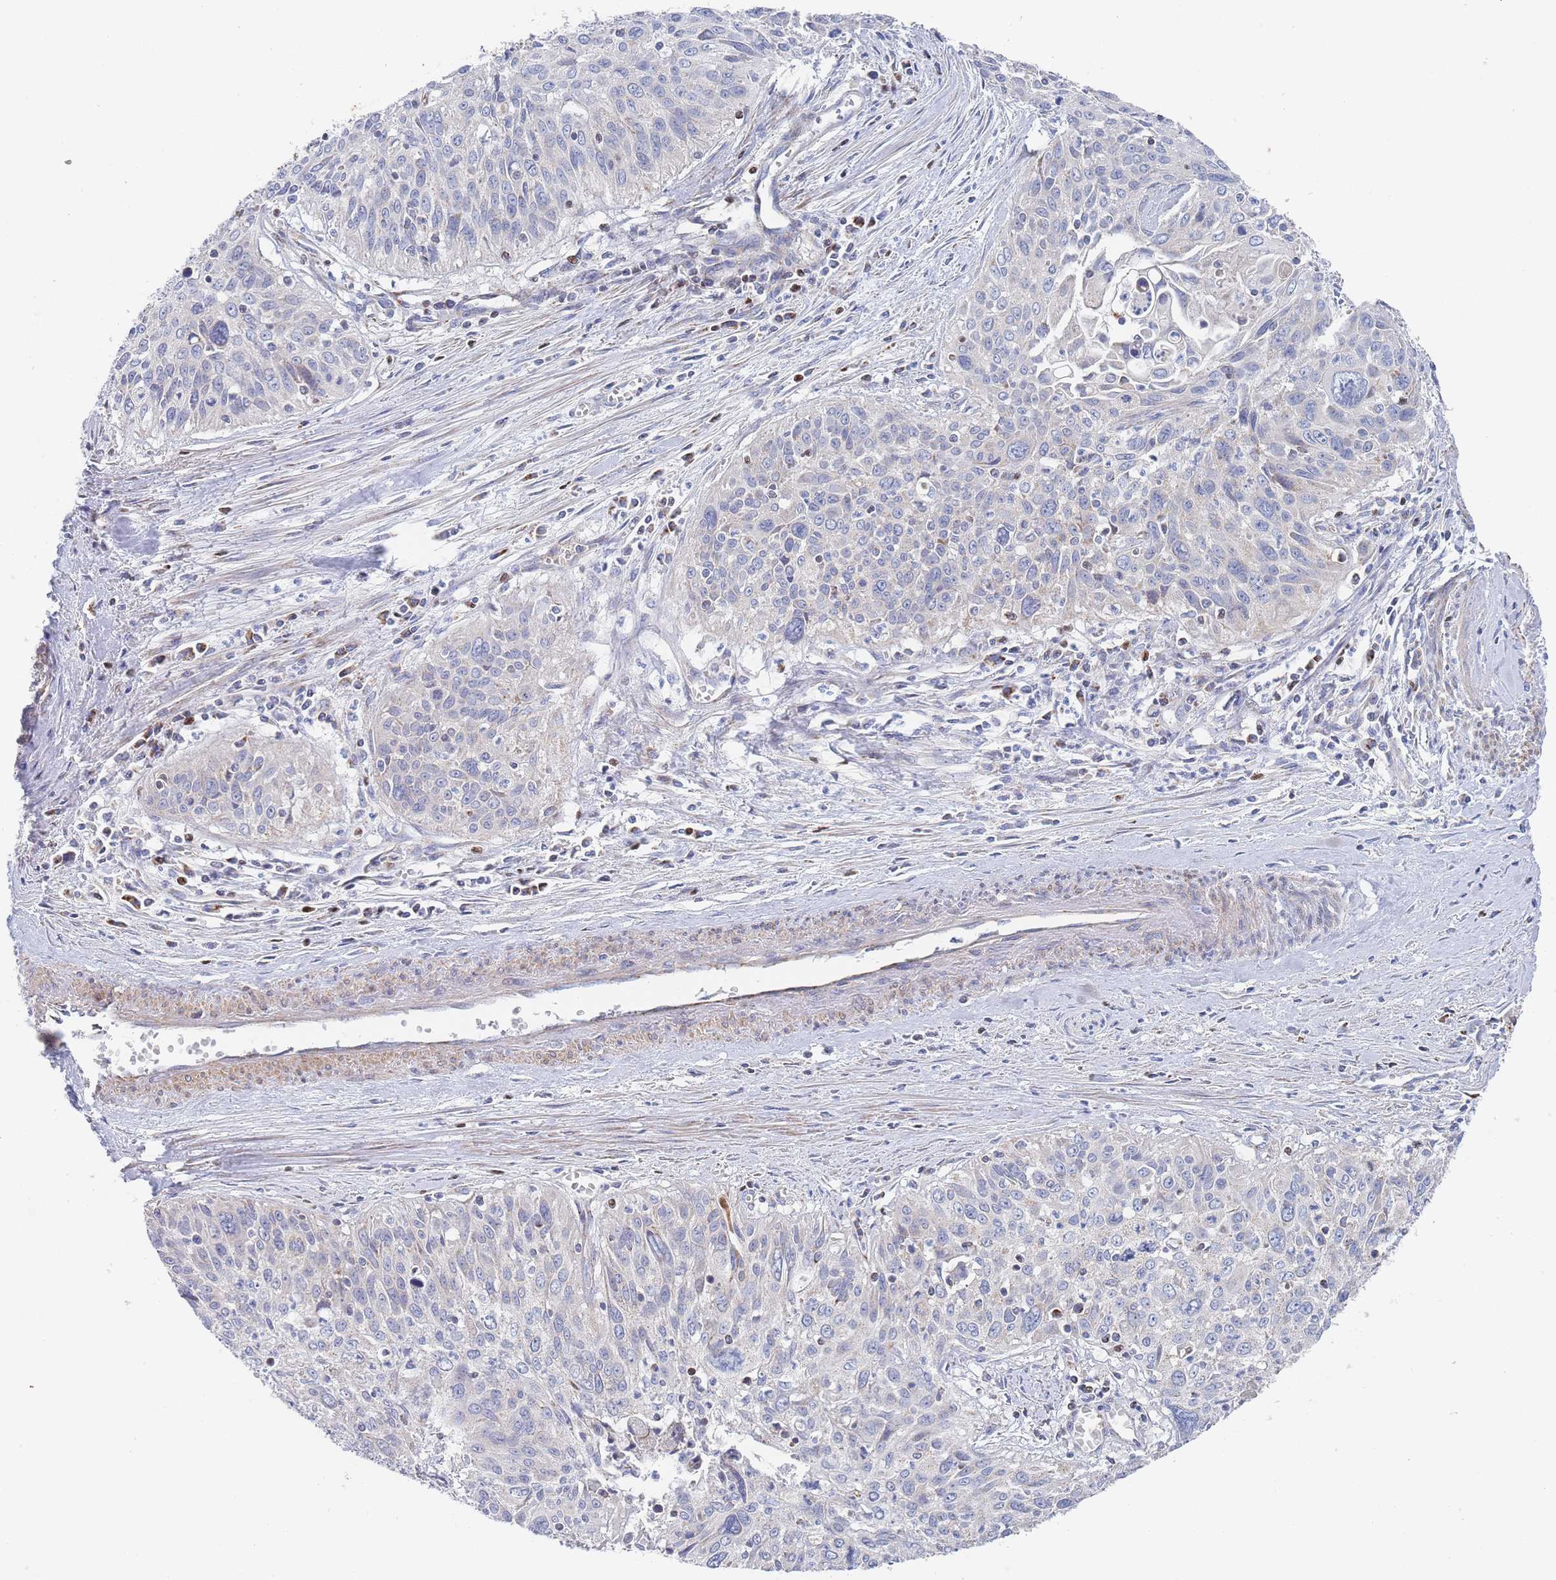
{"staining": {"intensity": "negative", "quantity": "none", "location": "none"}, "tissue": "cervical cancer", "cell_type": "Tumor cells", "image_type": "cancer", "snomed": [{"axis": "morphology", "description": "Squamous cell carcinoma, NOS"}, {"axis": "topography", "description": "Cervix"}], "caption": "Cervical squamous cell carcinoma was stained to show a protein in brown. There is no significant staining in tumor cells.", "gene": "IKZF4", "patient": {"sex": "female", "age": 55}}